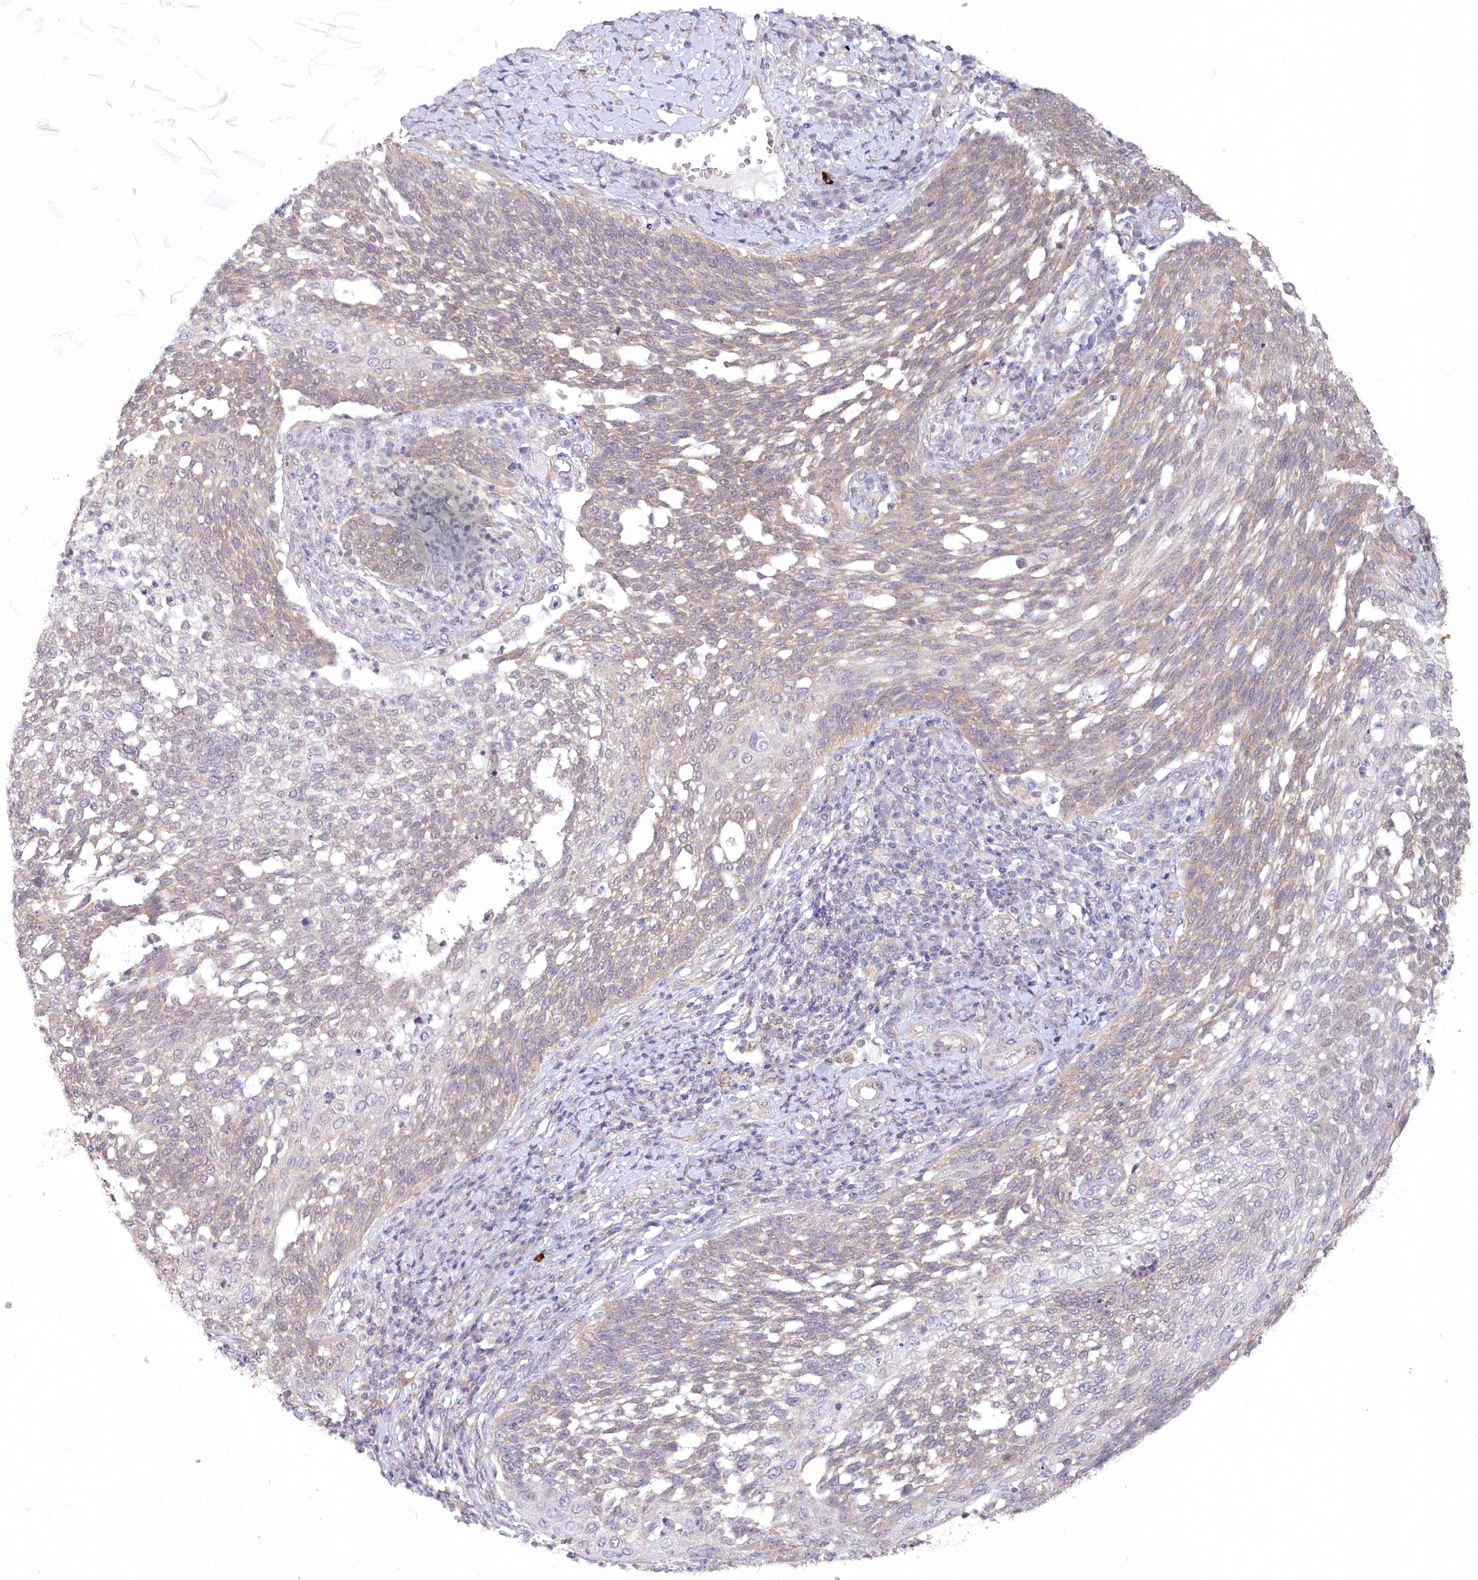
{"staining": {"intensity": "negative", "quantity": "none", "location": "none"}, "tissue": "cervical cancer", "cell_type": "Tumor cells", "image_type": "cancer", "snomed": [{"axis": "morphology", "description": "Squamous cell carcinoma, NOS"}, {"axis": "topography", "description": "Cervix"}], "caption": "Immunohistochemistry image of cervical cancer stained for a protein (brown), which reveals no expression in tumor cells.", "gene": "AAMDC", "patient": {"sex": "female", "age": 34}}